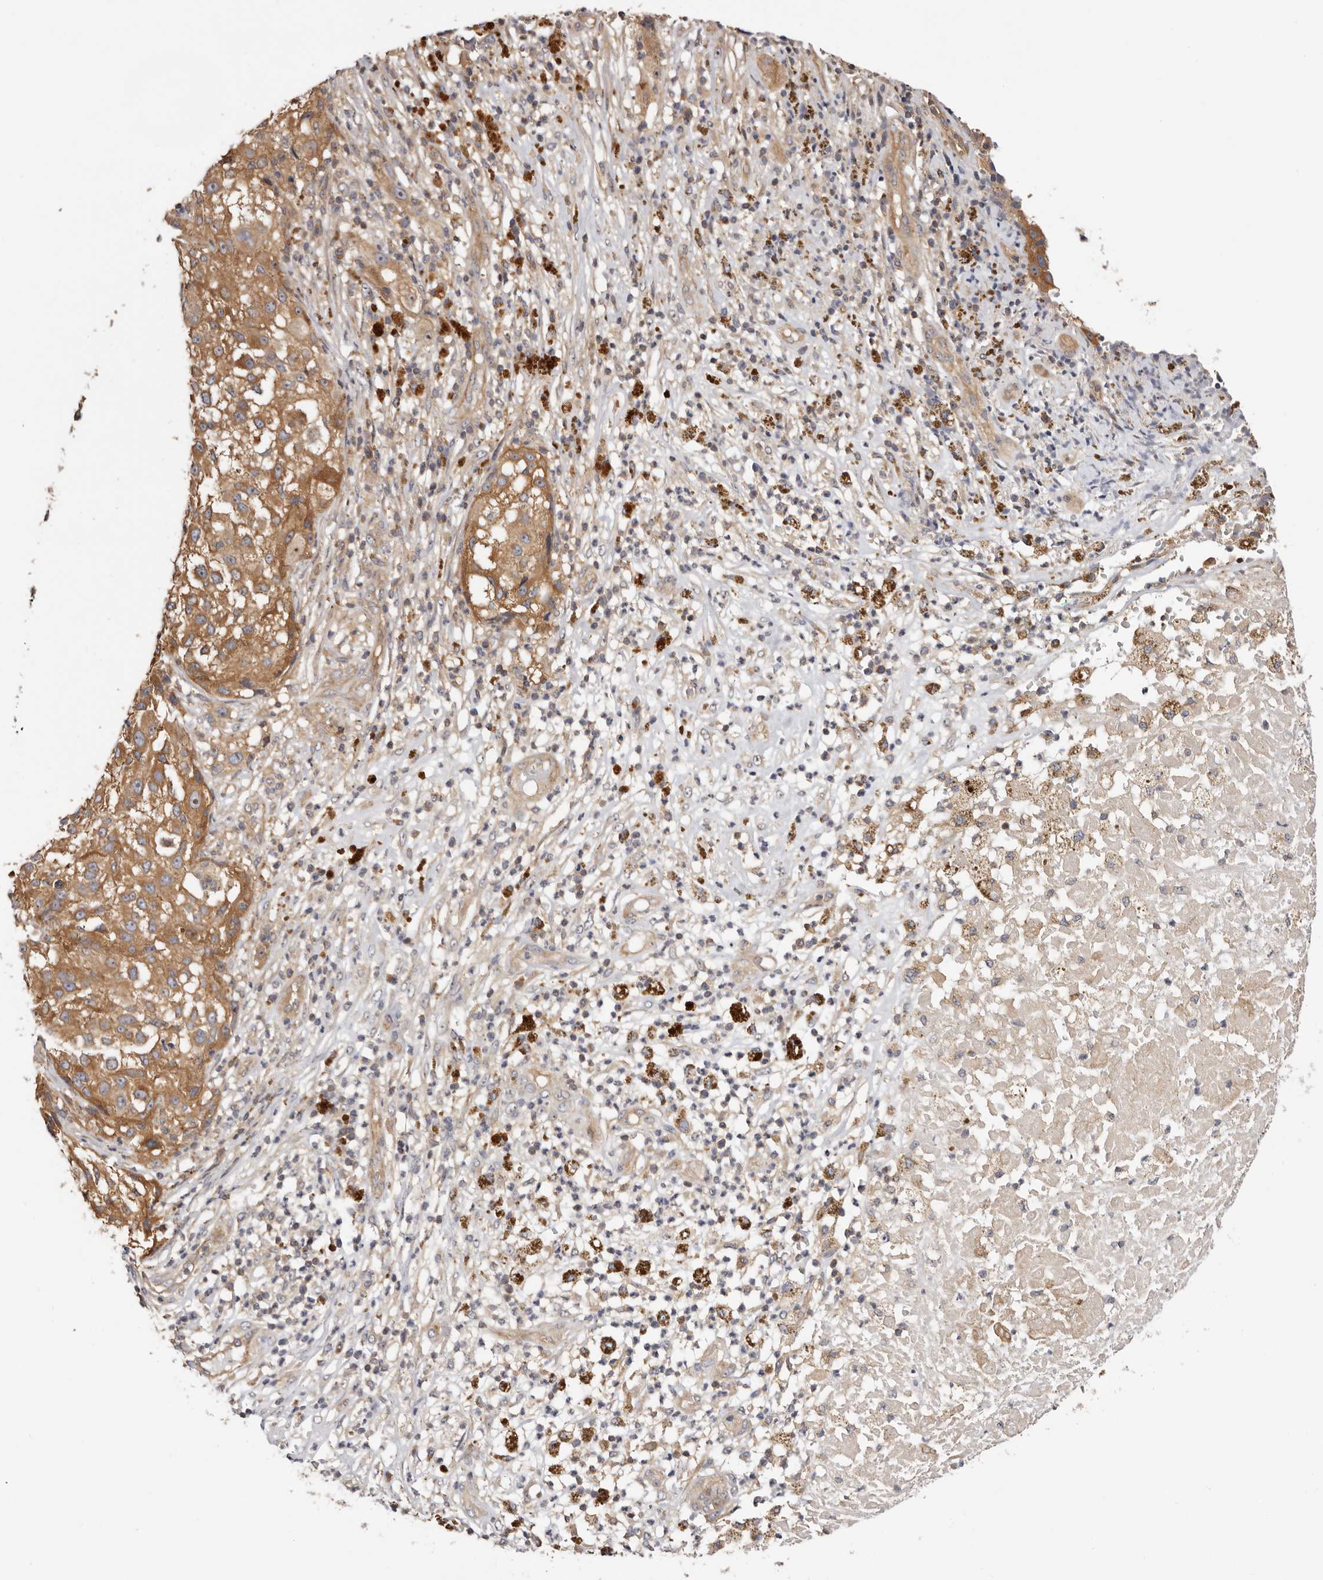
{"staining": {"intensity": "moderate", "quantity": ">75%", "location": "cytoplasmic/membranous,nuclear"}, "tissue": "melanoma", "cell_type": "Tumor cells", "image_type": "cancer", "snomed": [{"axis": "morphology", "description": "Necrosis, NOS"}, {"axis": "morphology", "description": "Malignant melanoma, NOS"}, {"axis": "topography", "description": "Skin"}], "caption": "Immunohistochemistry (IHC) micrograph of neoplastic tissue: melanoma stained using immunohistochemistry demonstrates medium levels of moderate protein expression localized specifically in the cytoplasmic/membranous and nuclear of tumor cells, appearing as a cytoplasmic/membranous and nuclear brown color.", "gene": "PANK4", "patient": {"sex": "female", "age": 87}}